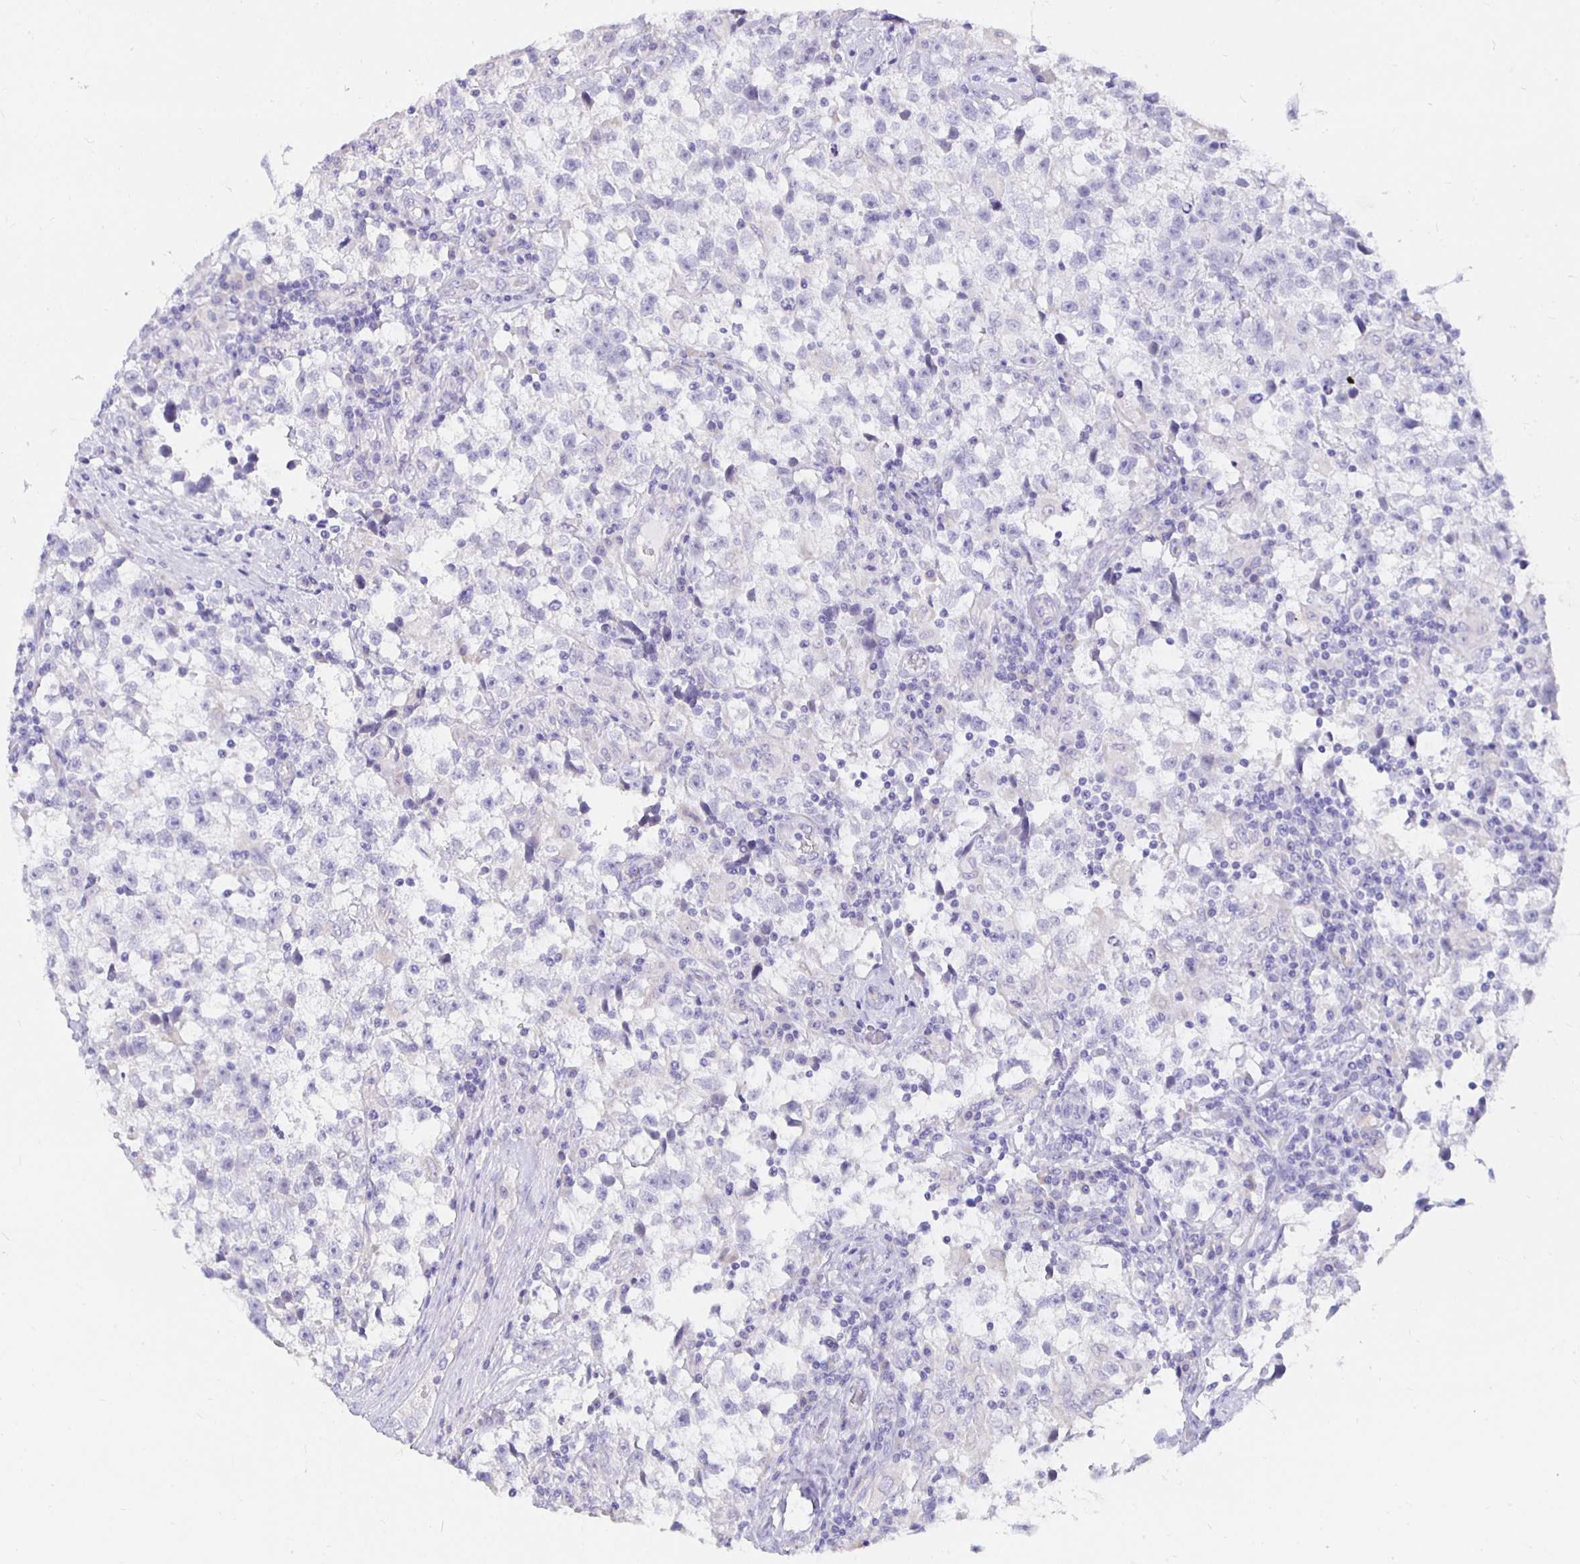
{"staining": {"intensity": "negative", "quantity": "none", "location": "none"}, "tissue": "testis cancer", "cell_type": "Tumor cells", "image_type": "cancer", "snomed": [{"axis": "morphology", "description": "Seminoma, NOS"}, {"axis": "topography", "description": "Testis"}], "caption": "The immunohistochemistry histopathology image has no significant positivity in tumor cells of testis cancer (seminoma) tissue.", "gene": "UMOD", "patient": {"sex": "male", "age": 31}}